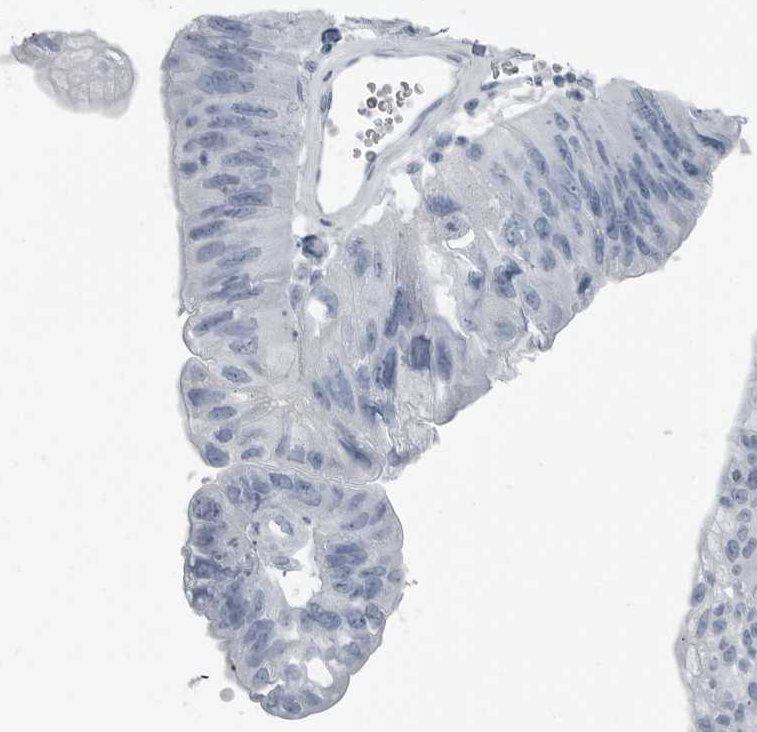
{"staining": {"intensity": "negative", "quantity": "none", "location": "none"}, "tissue": "stomach cancer", "cell_type": "Tumor cells", "image_type": "cancer", "snomed": [{"axis": "morphology", "description": "Adenocarcinoma, NOS"}, {"axis": "topography", "description": "Stomach"}], "caption": "Tumor cells are negative for protein expression in human stomach cancer.", "gene": "FABP6", "patient": {"sex": "male", "age": 59}}